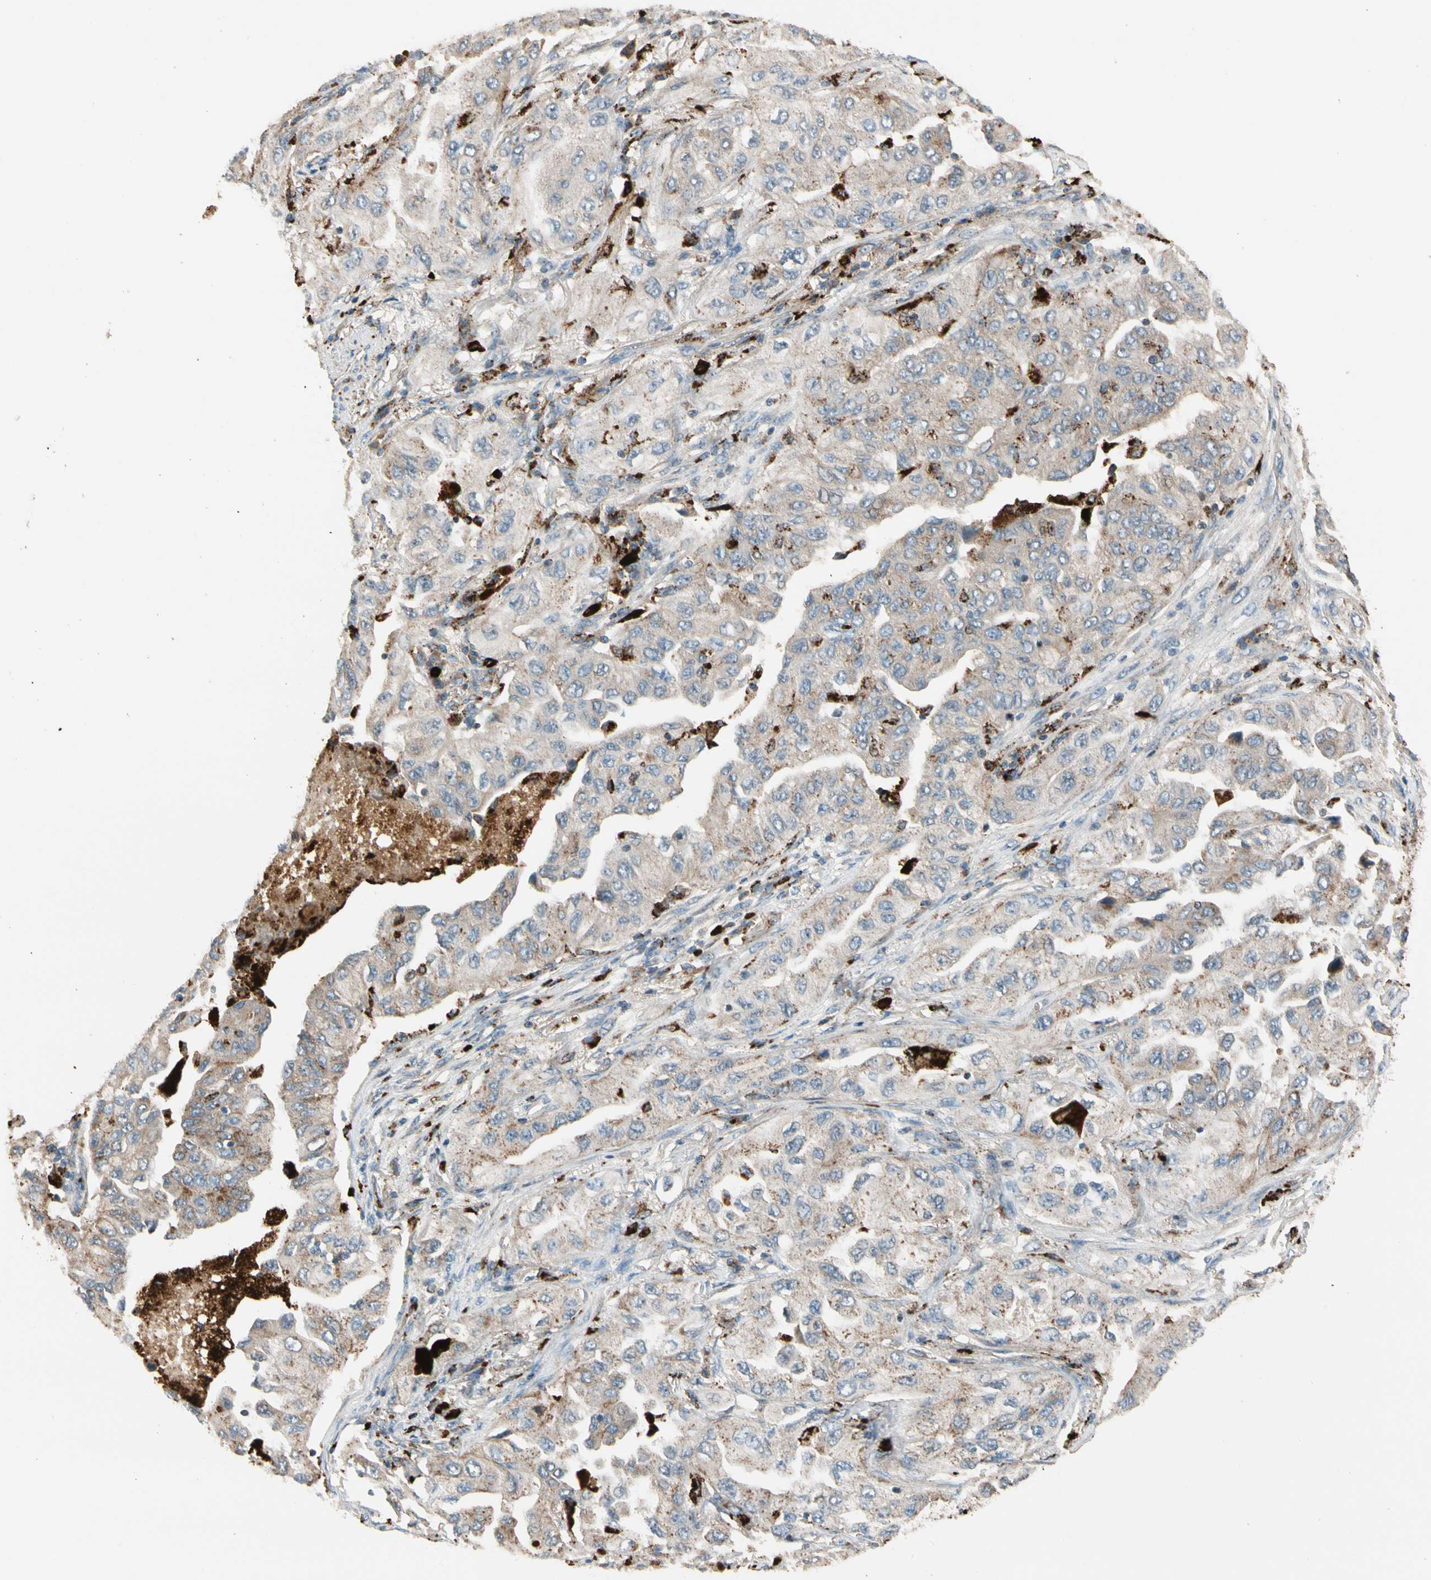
{"staining": {"intensity": "moderate", "quantity": "<25%", "location": "cytoplasmic/membranous"}, "tissue": "lung cancer", "cell_type": "Tumor cells", "image_type": "cancer", "snomed": [{"axis": "morphology", "description": "Adenocarcinoma, NOS"}, {"axis": "topography", "description": "Lung"}], "caption": "Adenocarcinoma (lung) stained with DAB (3,3'-diaminobenzidine) IHC demonstrates low levels of moderate cytoplasmic/membranous staining in about <25% of tumor cells.", "gene": "GM2A", "patient": {"sex": "female", "age": 65}}